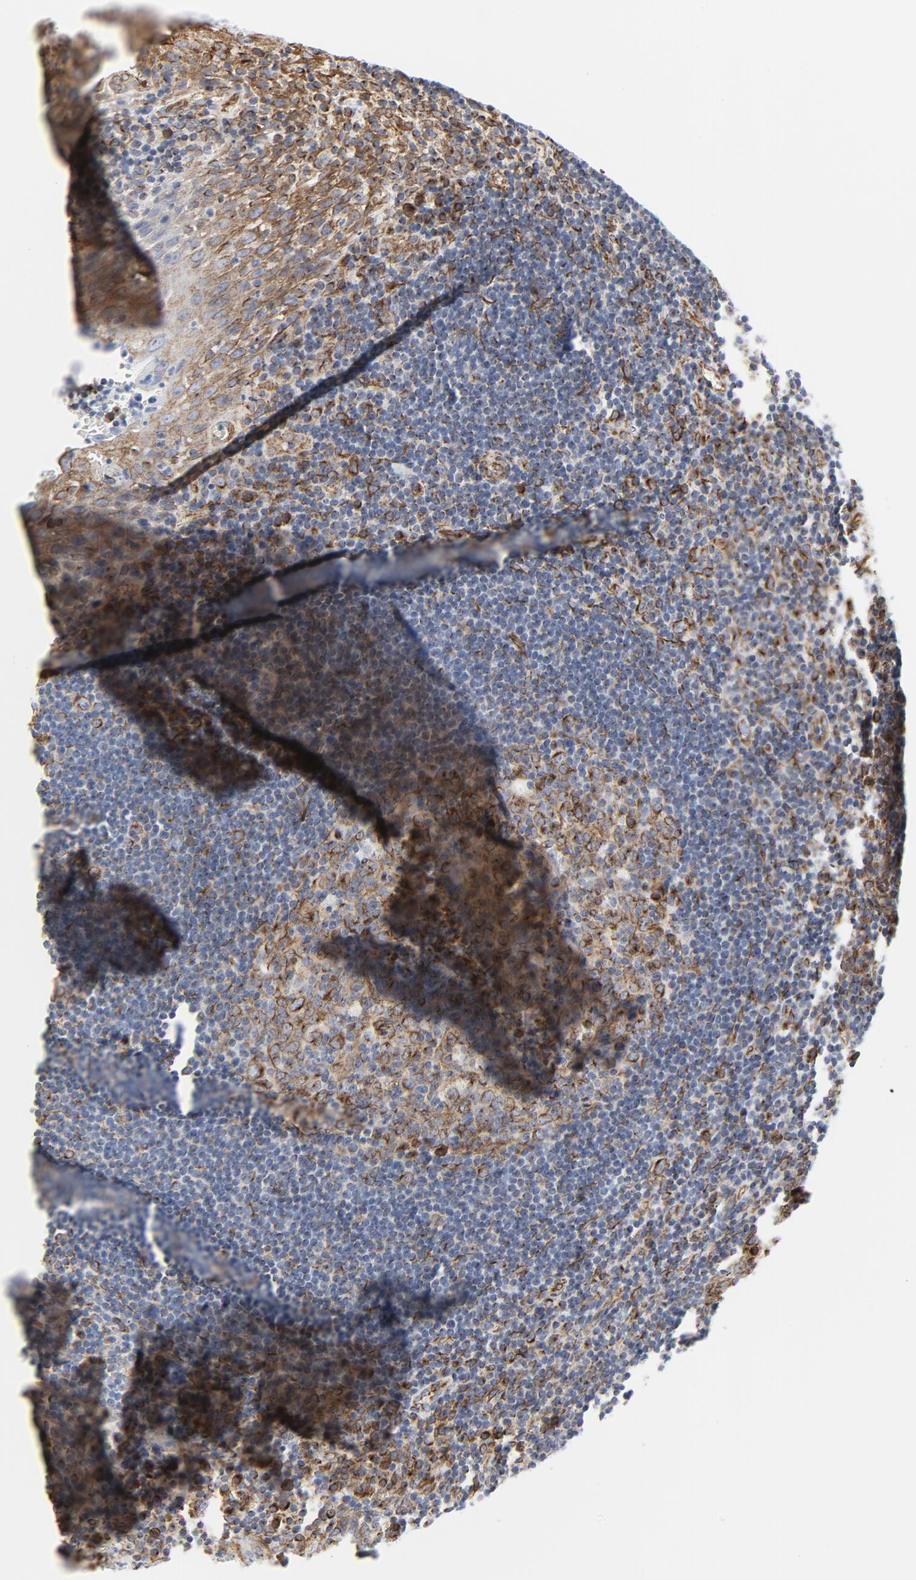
{"staining": {"intensity": "moderate", "quantity": "25%-75%", "location": "cytoplasmic/membranous"}, "tissue": "tonsil", "cell_type": "Germinal center cells", "image_type": "normal", "snomed": [{"axis": "morphology", "description": "Normal tissue, NOS"}, {"axis": "topography", "description": "Tonsil"}], "caption": "An immunohistochemistry (IHC) image of benign tissue is shown. Protein staining in brown labels moderate cytoplasmic/membranous positivity in tonsil within germinal center cells.", "gene": "TUBB1", "patient": {"sex": "male", "age": 20}}